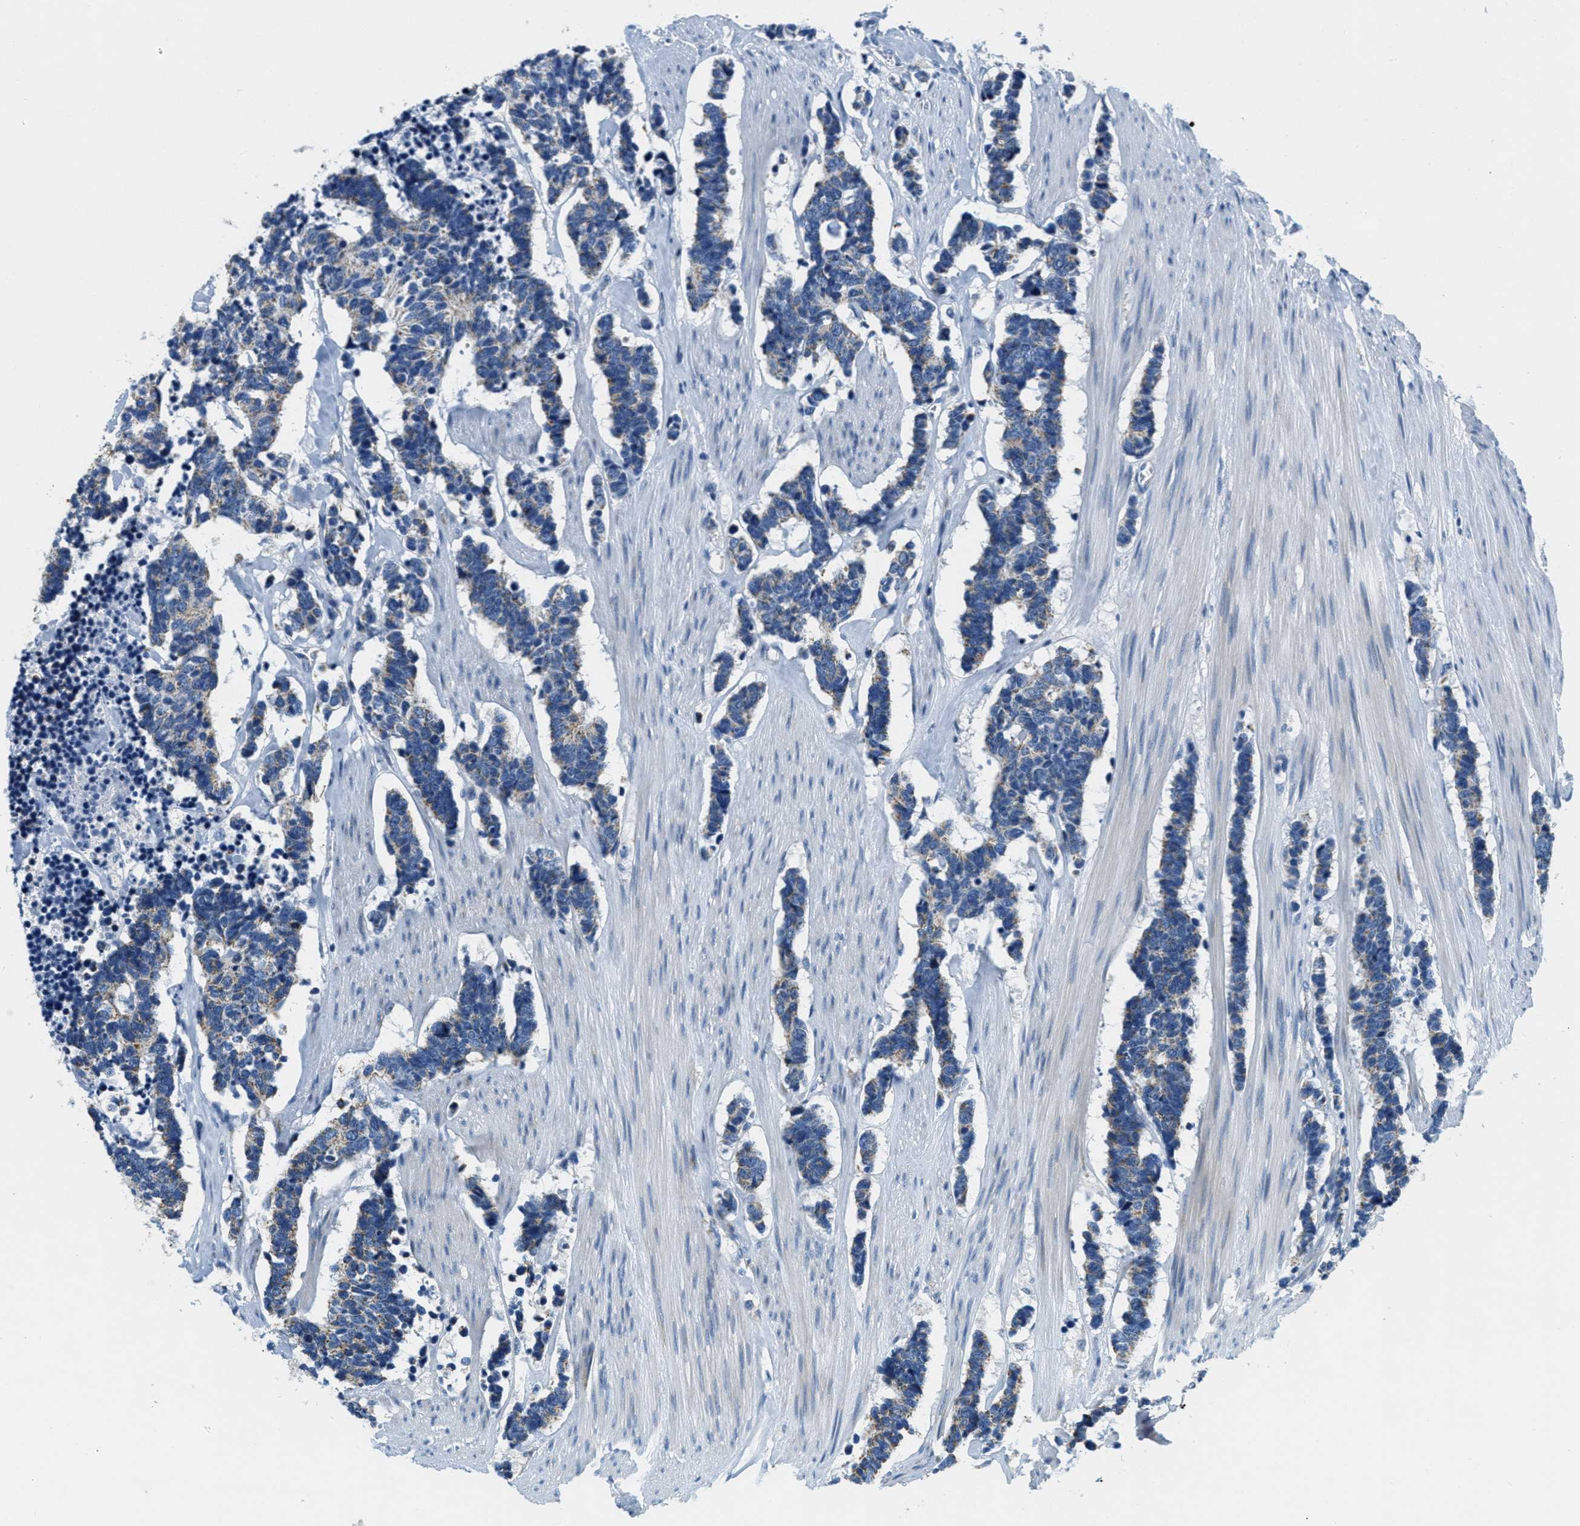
{"staining": {"intensity": "weak", "quantity": "<25%", "location": "cytoplasmic/membranous"}, "tissue": "carcinoid", "cell_type": "Tumor cells", "image_type": "cancer", "snomed": [{"axis": "morphology", "description": "Carcinoma, NOS"}, {"axis": "morphology", "description": "Carcinoid, malignant, NOS"}, {"axis": "topography", "description": "Urinary bladder"}], "caption": "Carcinoid stained for a protein using immunohistochemistry (IHC) shows no positivity tumor cells.", "gene": "CA4", "patient": {"sex": "male", "age": 57}}